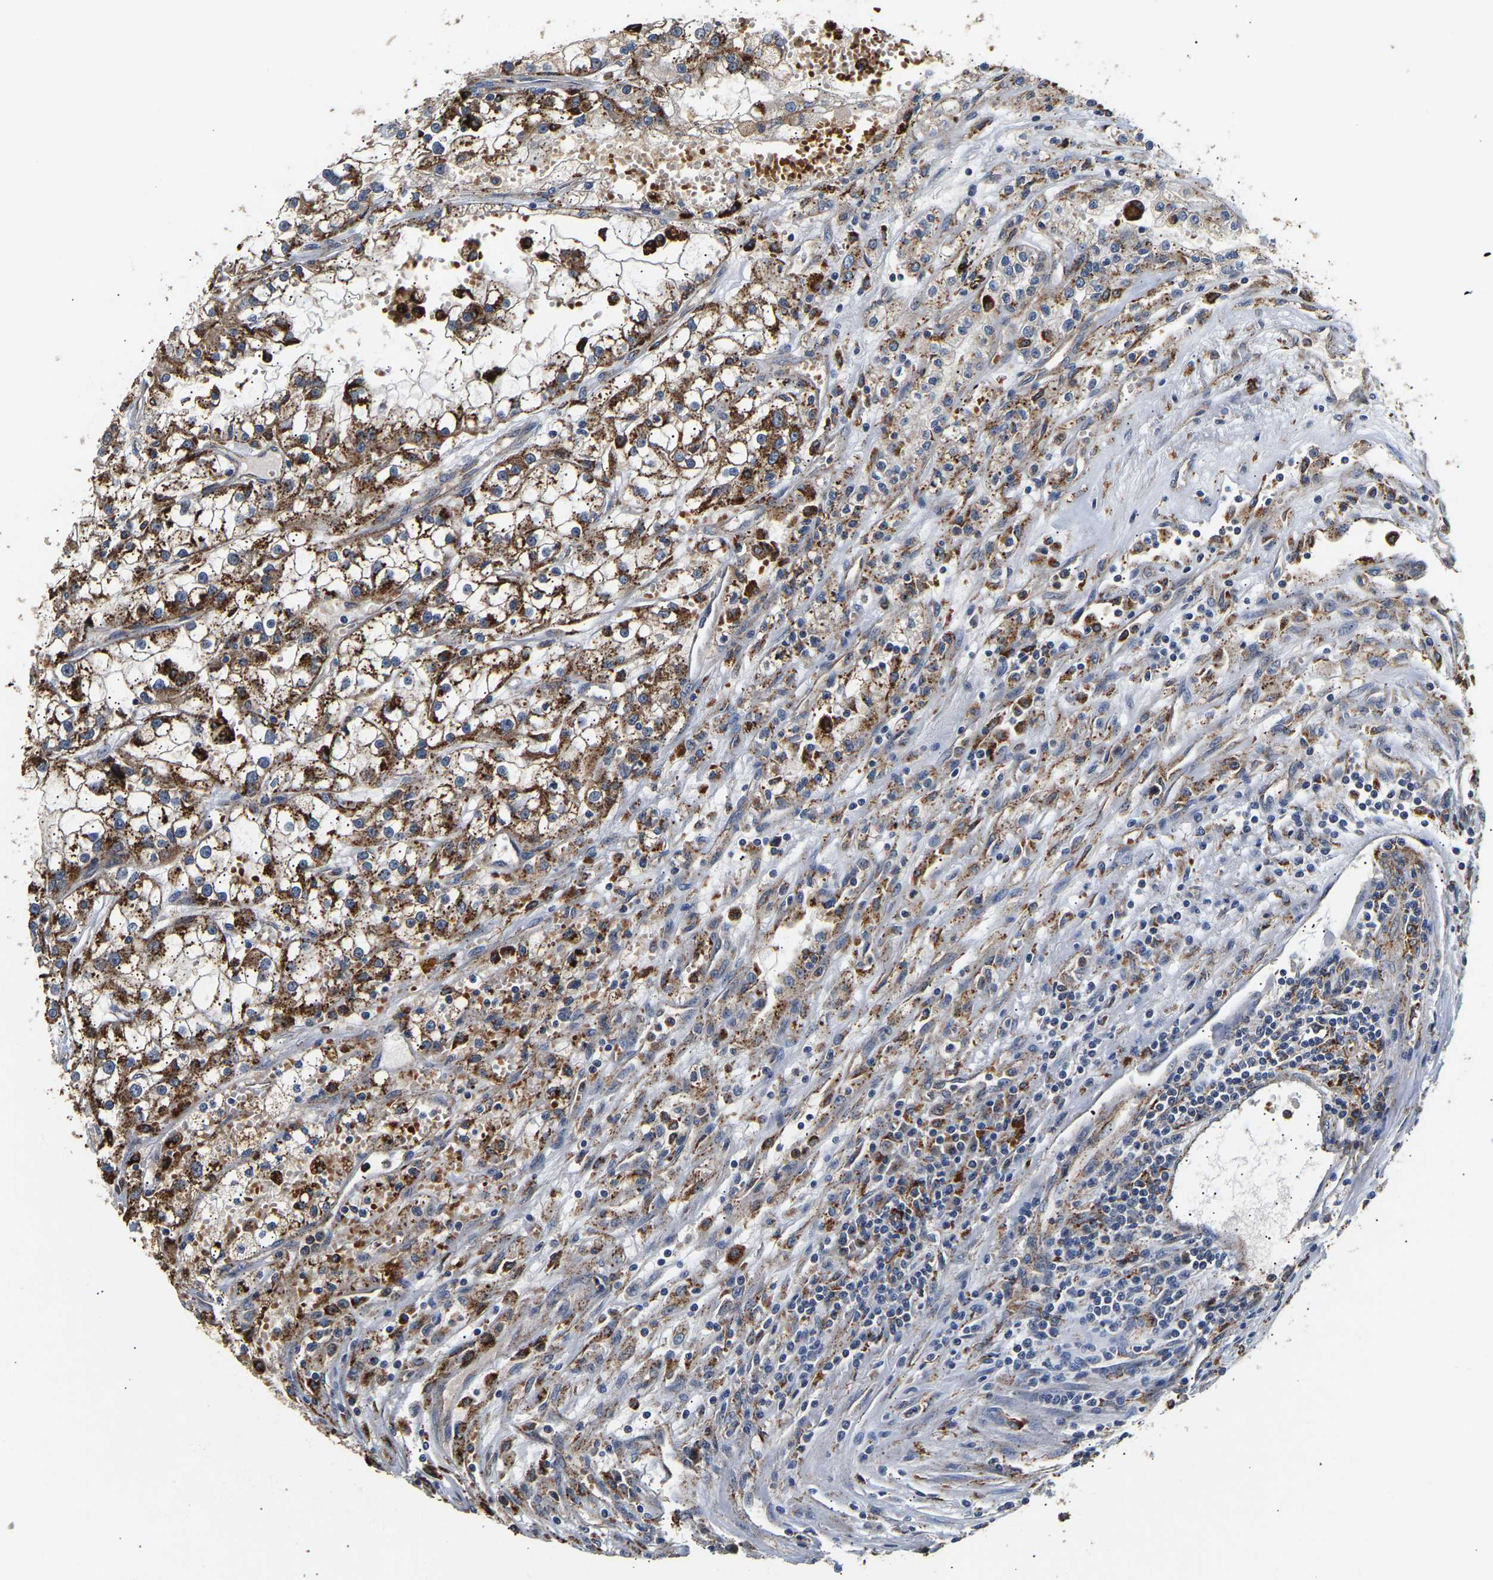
{"staining": {"intensity": "moderate", "quantity": ">75%", "location": "cytoplasmic/membranous"}, "tissue": "renal cancer", "cell_type": "Tumor cells", "image_type": "cancer", "snomed": [{"axis": "morphology", "description": "Adenocarcinoma, NOS"}, {"axis": "topography", "description": "Kidney"}], "caption": "Renal adenocarcinoma stained with DAB (3,3'-diaminobenzidine) immunohistochemistry (IHC) exhibits medium levels of moderate cytoplasmic/membranous expression in about >75% of tumor cells.", "gene": "SMU1", "patient": {"sex": "female", "age": 52}}